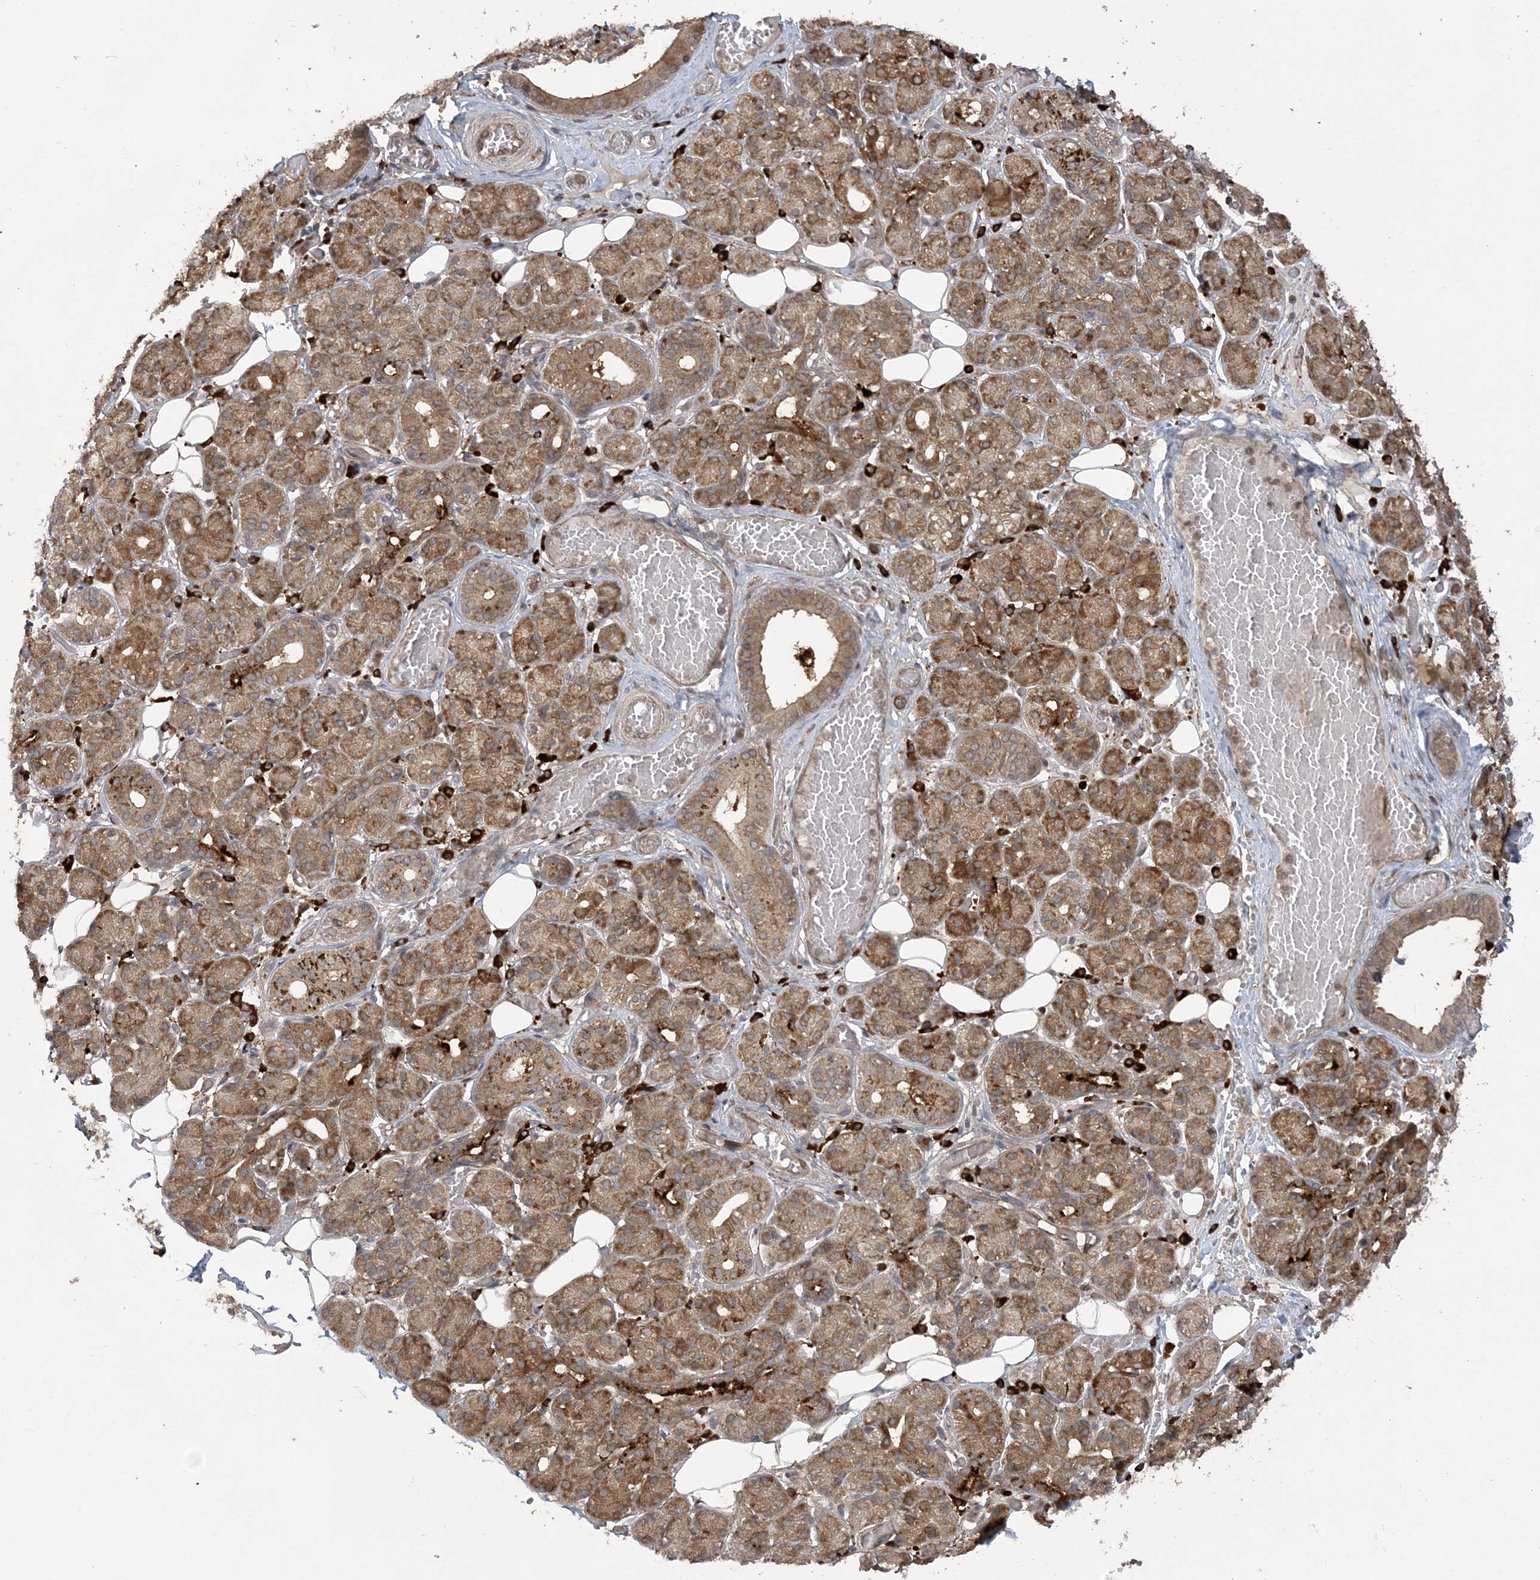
{"staining": {"intensity": "moderate", "quantity": "25%-75%", "location": "cytoplasmic/membranous"}, "tissue": "salivary gland", "cell_type": "Glandular cells", "image_type": "normal", "snomed": [{"axis": "morphology", "description": "Normal tissue, NOS"}, {"axis": "topography", "description": "Salivary gland"}], "caption": "This is a histology image of immunohistochemistry (IHC) staining of benign salivary gland, which shows moderate staining in the cytoplasmic/membranous of glandular cells.", "gene": "HERPUD1", "patient": {"sex": "male", "age": 63}}